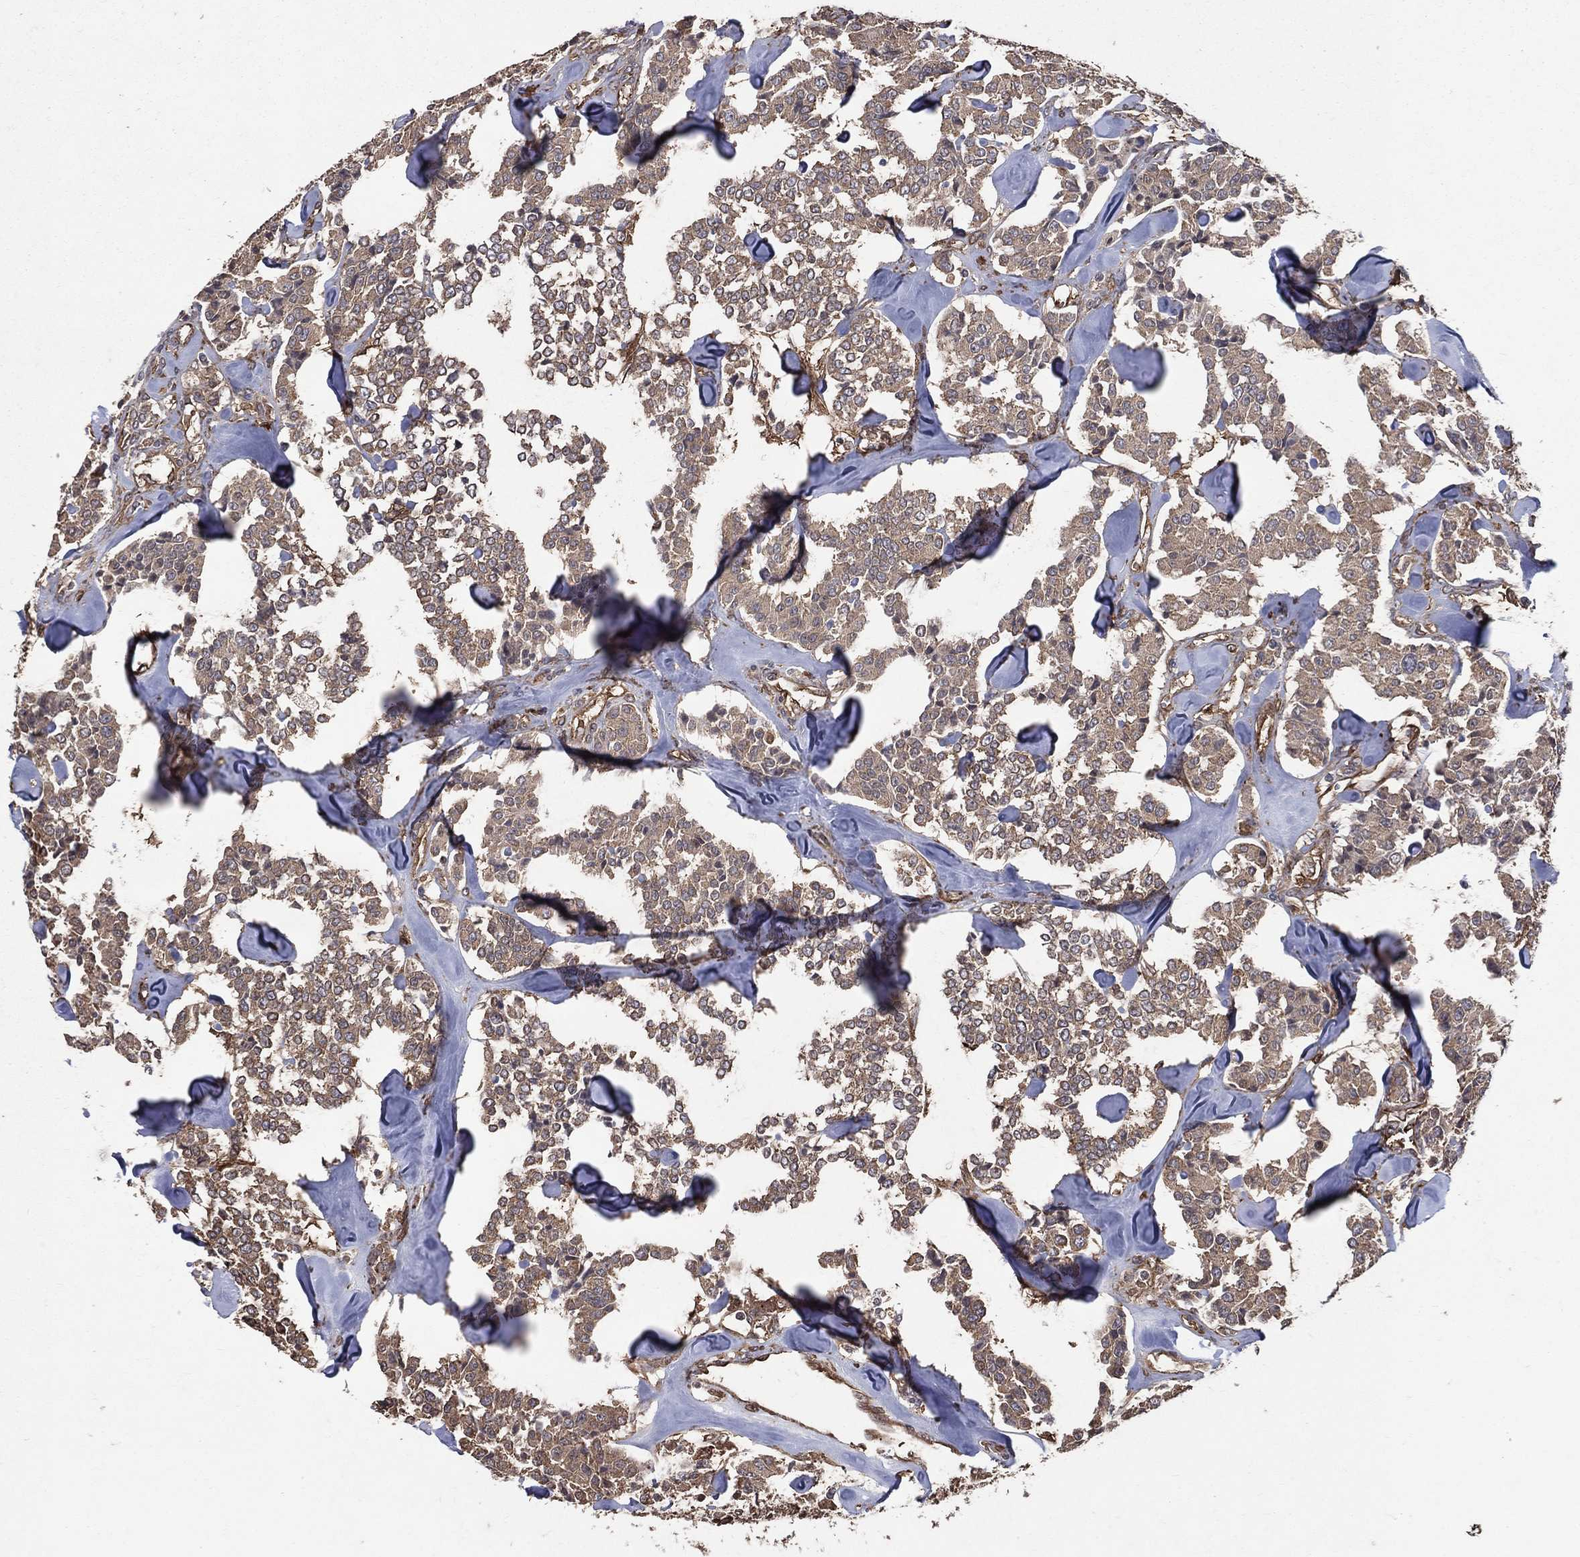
{"staining": {"intensity": "weak", "quantity": ">75%", "location": "cytoplasmic/membranous"}, "tissue": "carcinoid", "cell_type": "Tumor cells", "image_type": "cancer", "snomed": [{"axis": "morphology", "description": "Carcinoid, malignant, NOS"}, {"axis": "topography", "description": "Pancreas"}], "caption": "DAB immunohistochemical staining of human carcinoid (malignant) shows weak cytoplasmic/membranous protein positivity in approximately >75% of tumor cells.", "gene": "DPYSL2", "patient": {"sex": "male", "age": 41}}